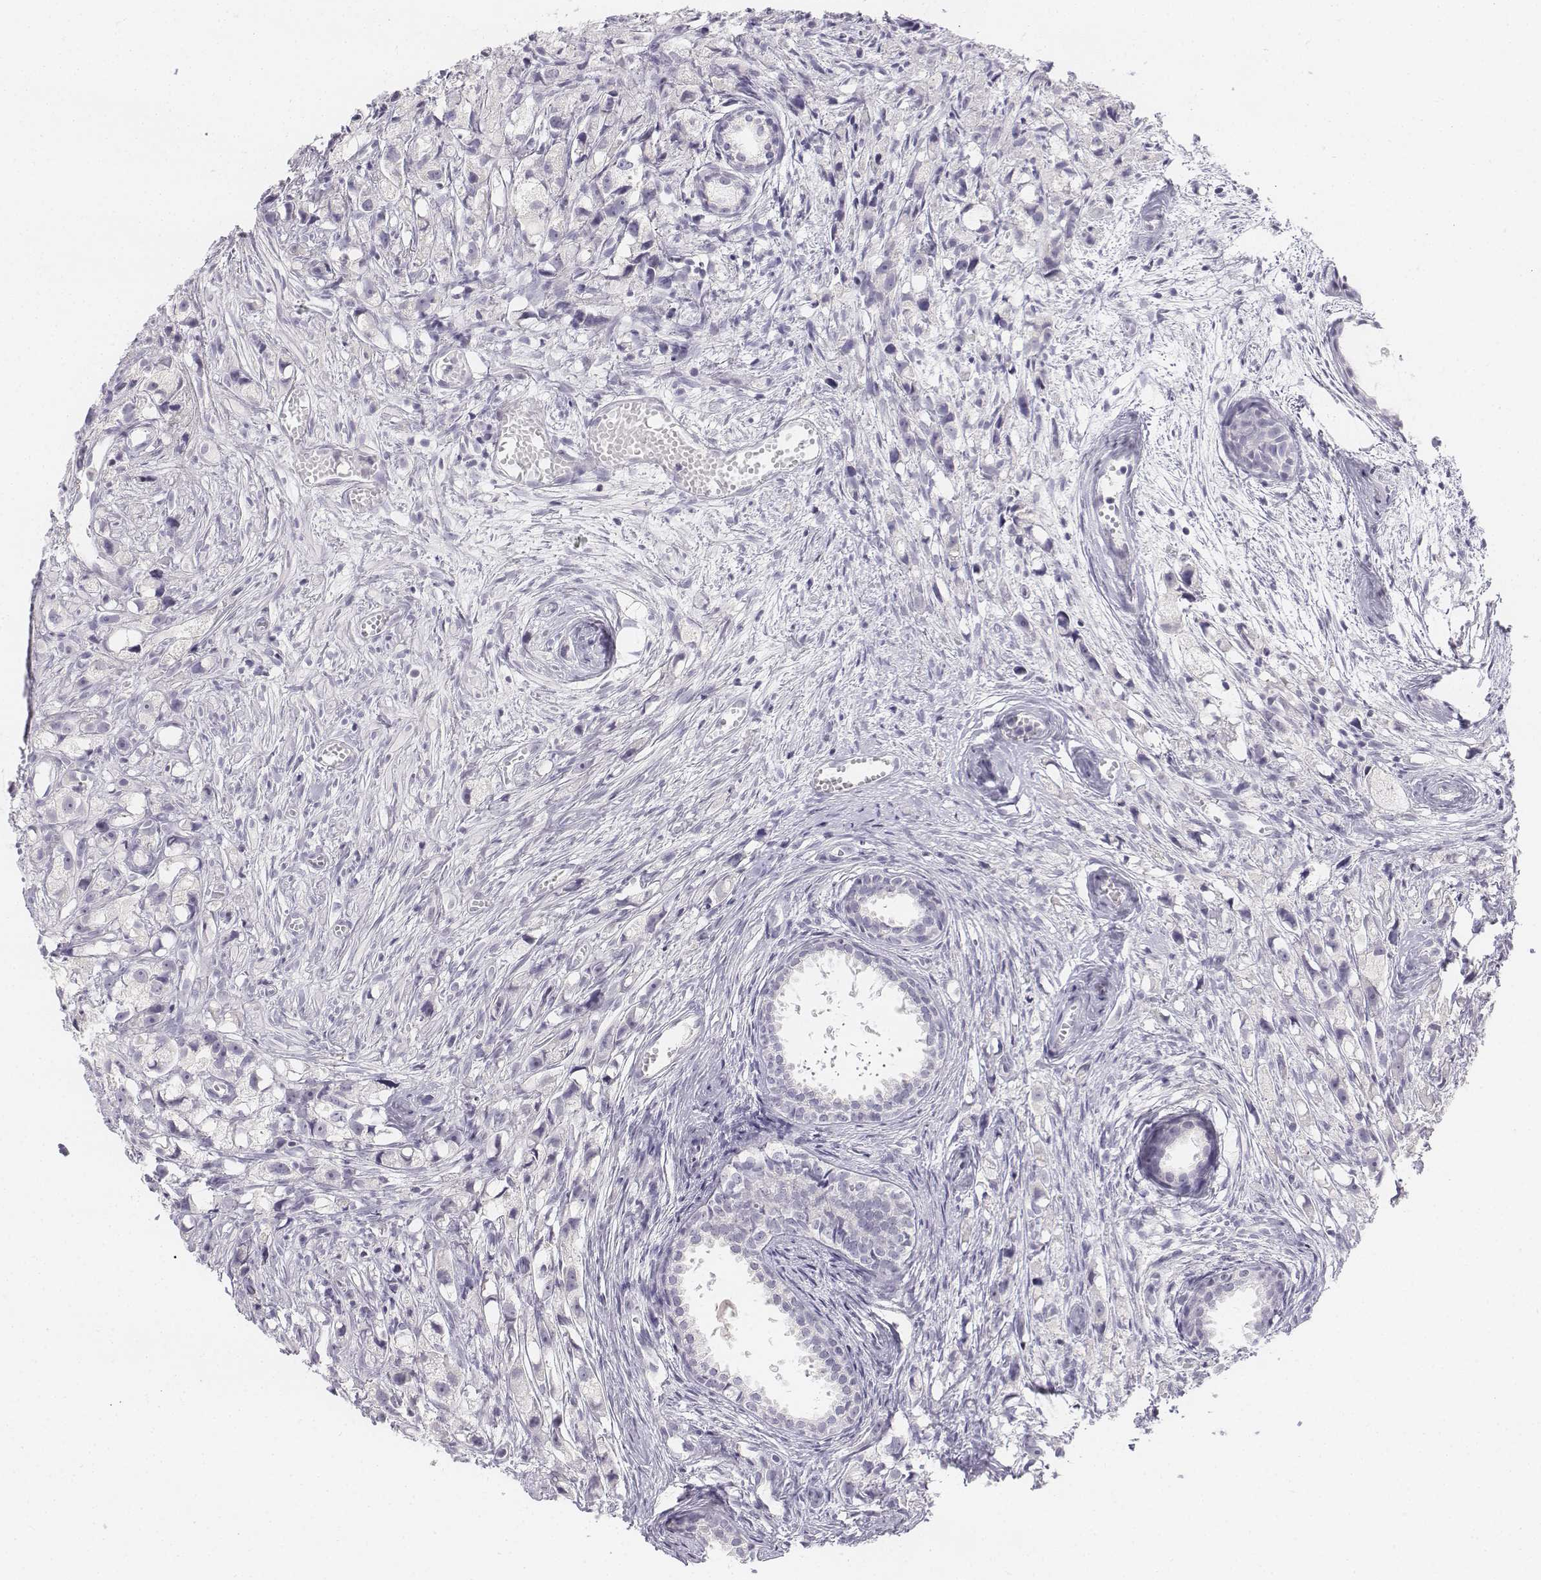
{"staining": {"intensity": "negative", "quantity": "none", "location": "none"}, "tissue": "prostate cancer", "cell_type": "Tumor cells", "image_type": "cancer", "snomed": [{"axis": "morphology", "description": "Adenocarcinoma, High grade"}, {"axis": "topography", "description": "Prostate"}], "caption": "Micrograph shows no significant protein staining in tumor cells of prostate high-grade adenocarcinoma.", "gene": "UCN2", "patient": {"sex": "male", "age": 75}}